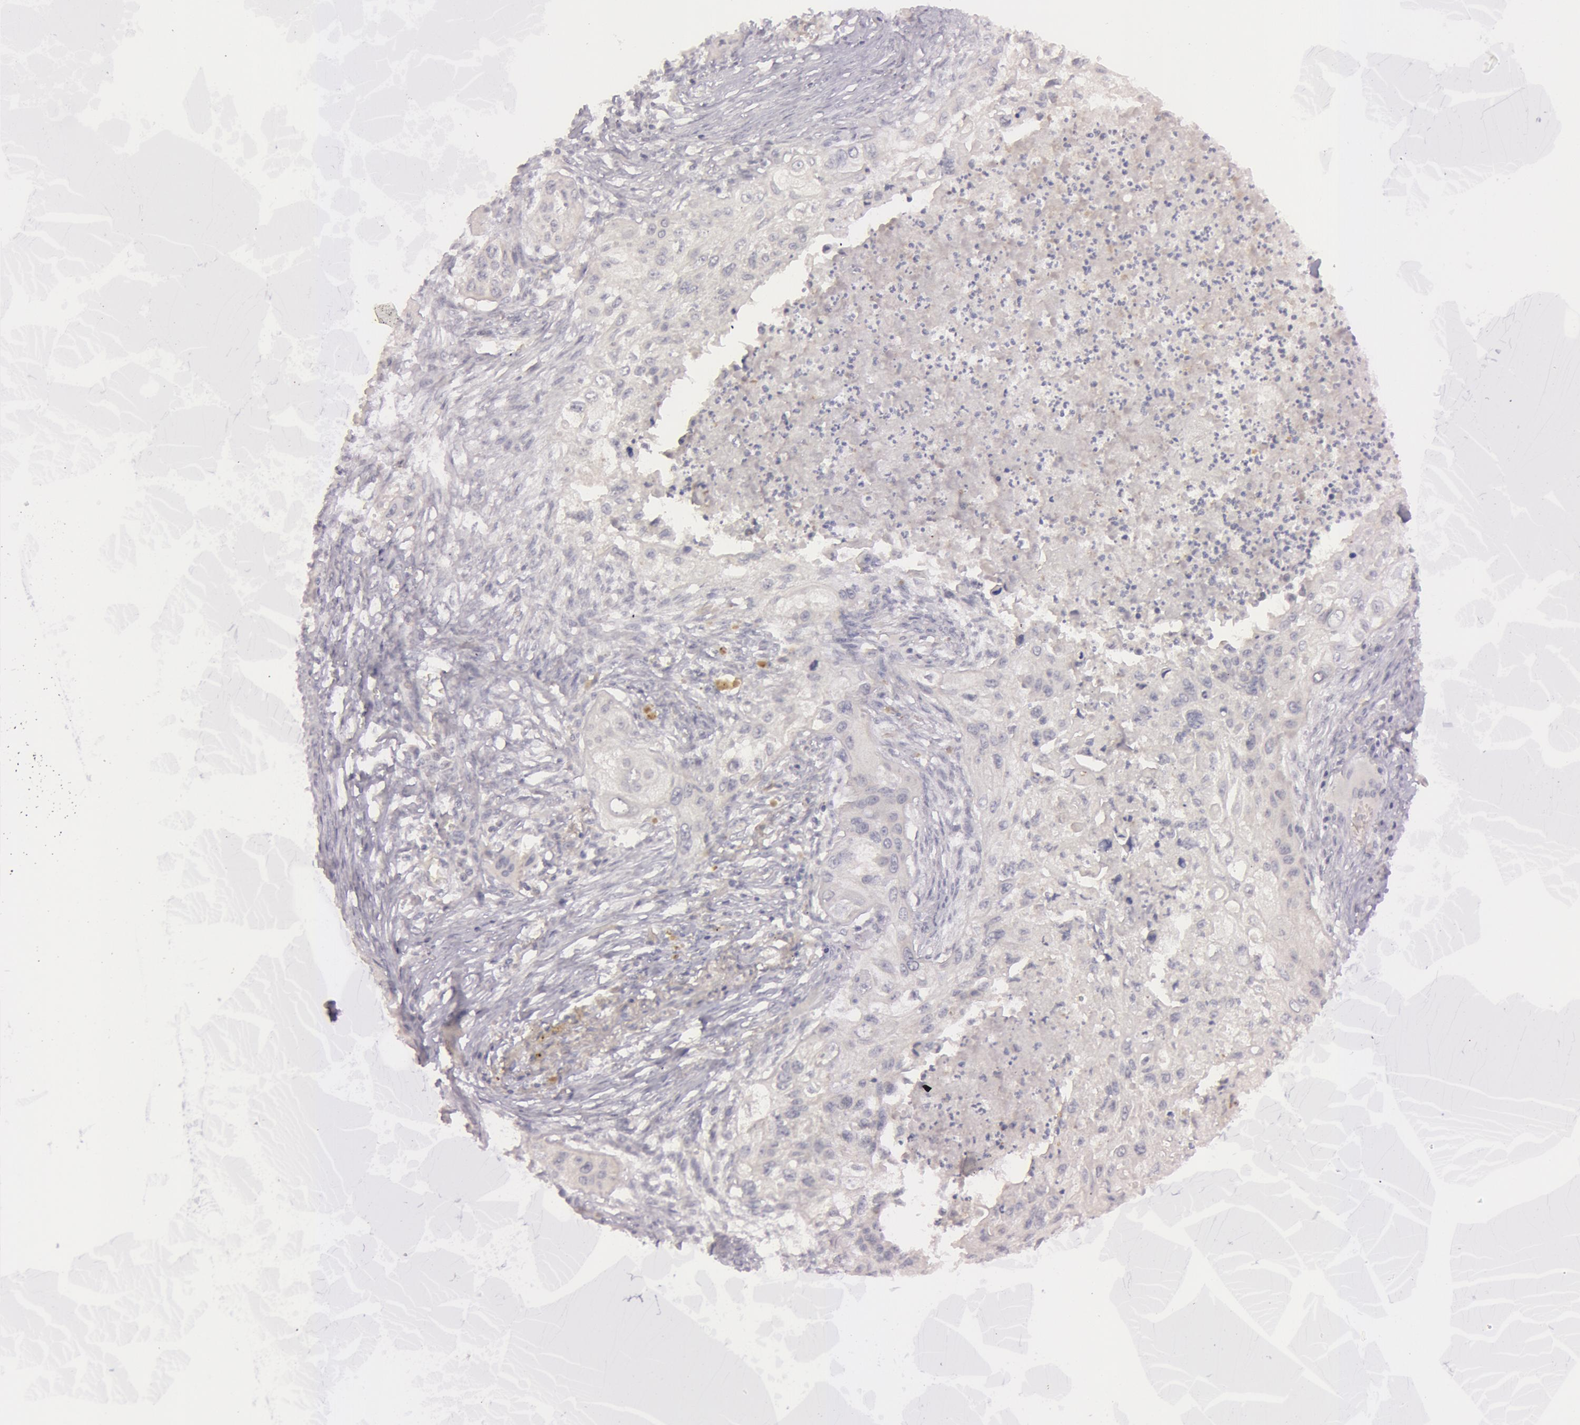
{"staining": {"intensity": "negative", "quantity": "none", "location": "none"}, "tissue": "lung cancer", "cell_type": "Tumor cells", "image_type": "cancer", "snomed": [{"axis": "morphology", "description": "Squamous cell carcinoma, NOS"}, {"axis": "topography", "description": "Lung"}], "caption": "There is no significant expression in tumor cells of lung squamous cell carcinoma.", "gene": "MXRA5", "patient": {"sex": "male", "age": 71}}